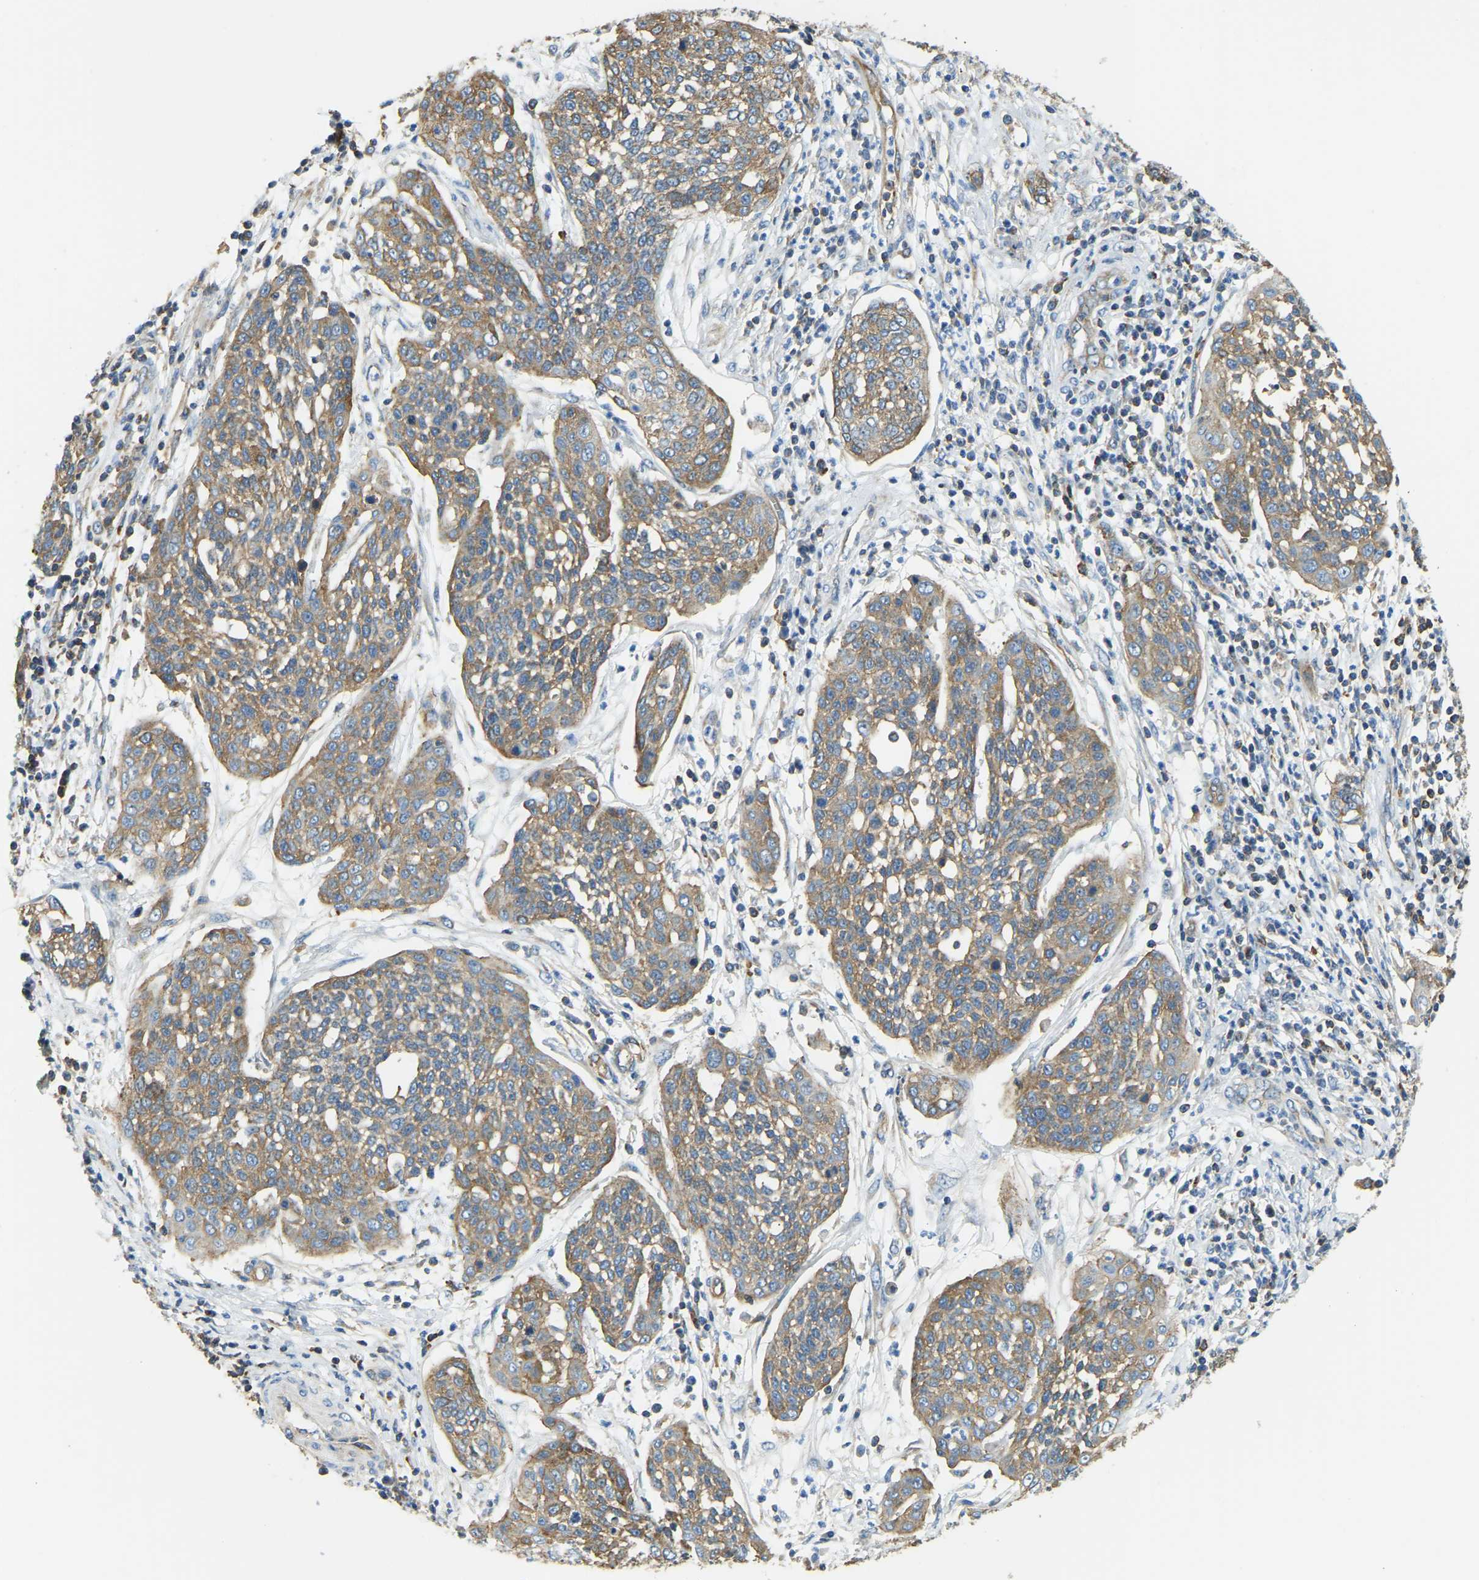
{"staining": {"intensity": "moderate", "quantity": ">75%", "location": "cytoplasmic/membranous"}, "tissue": "cervical cancer", "cell_type": "Tumor cells", "image_type": "cancer", "snomed": [{"axis": "morphology", "description": "Squamous cell carcinoma, NOS"}, {"axis": "topography", "description": "Cervix"}], "caption": "A brown stain labels moderate cytoplasmic/membranous staining of a protein in human cervical cancer tumor cells.", "gene": "AHNAK", "patient": {"sex": "female", "age": 34}}